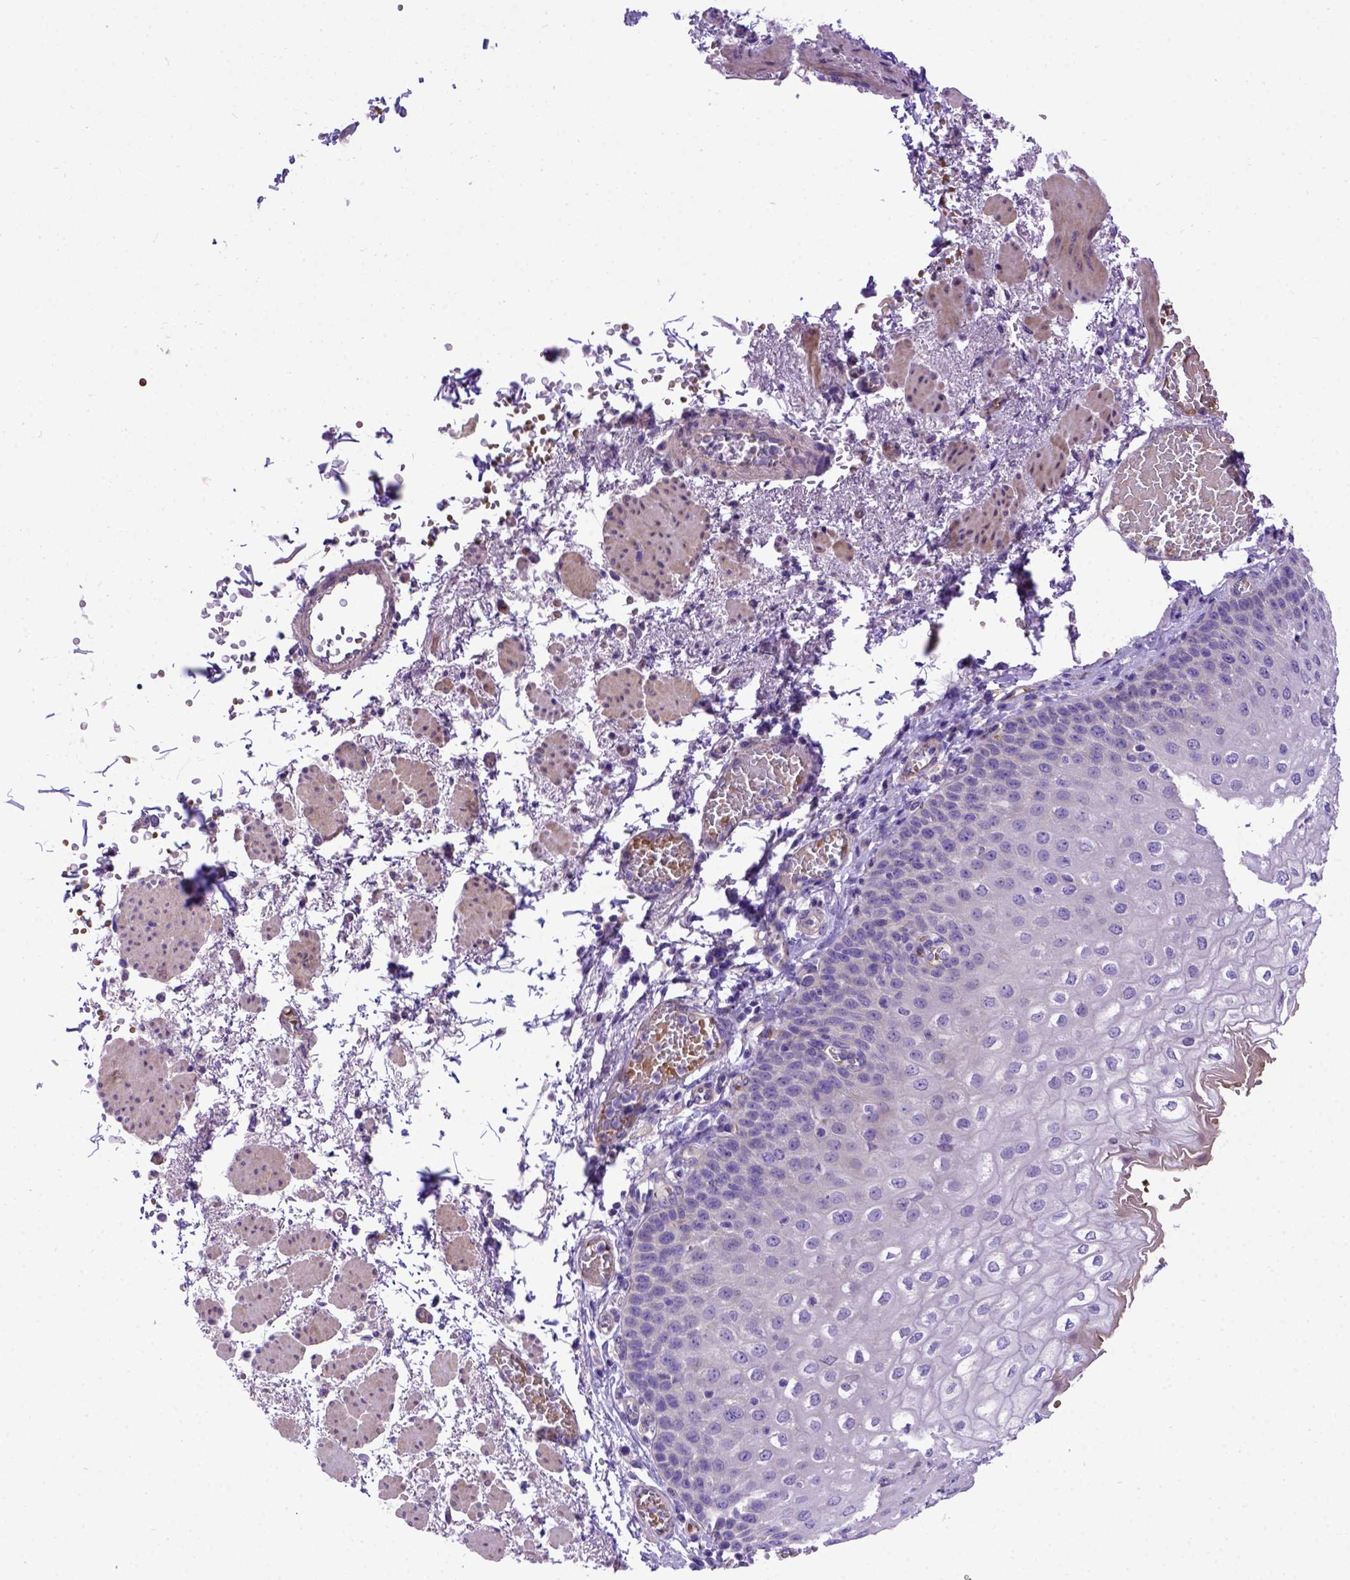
{"staining": {"intensity": "negative", "quantity": "none", "location": "none"}, "tissue": "esophagus", "cell_type": "Squamous epithelial cells", "image_type": "normal", "snomed": [{"axis": "morphology", "description": "Normal tissue, NOS"}, {"axis": "morphology", "description": "Adenocarcinoma, NOS"}, {"axis": "topography", "description": "Esophagus"}], "caption": "Immunohistochemistry micrograph of benign human esophagus stained for a protein (brown), which reveals no expression in squamous epithelial cells. (DAB immunohistochemistry with hematoxylin counter stain).", "gene": "ADAM12", "patient": {"sex": "male", "age": 81}}